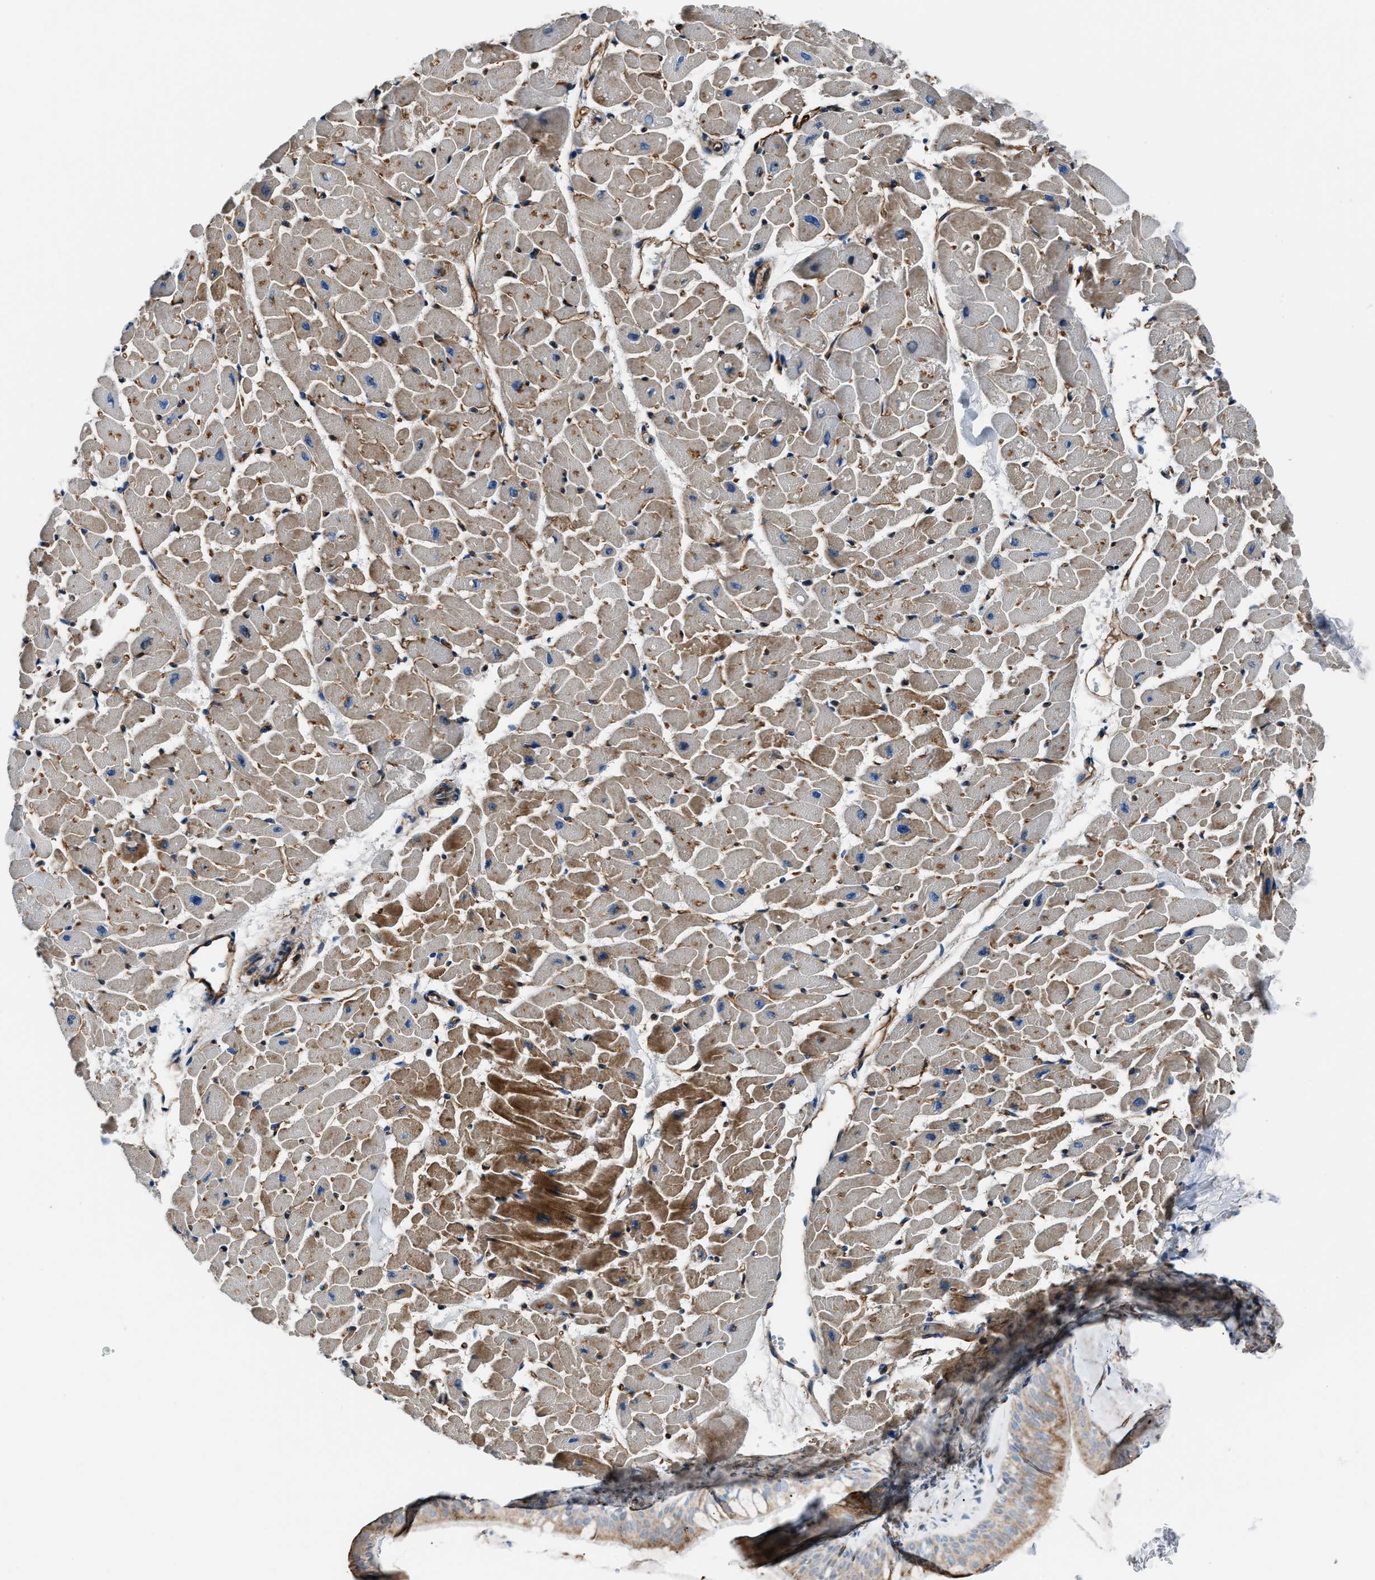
{"staining": {"intensity": "moderate", "quantity": ">75%", "location": "cytoplasmic/membranous"}, "tissue": "heart muscle", "cell_type": "Cardiomyocytes", "image_type": "normal", "snomed": [{"axis": "morphology", "description": "Normal tissue, NOS"}, {"axis": "topography", "description": "Heart"}], "caption": "A photomicrograph of human heart muscle stained for a protein demonstrates moderate cytoplasmic/membranous brown staining in cardiomyocytes. (DAB IHC with brightfield microscopy, high magnification).", "gene": "ENSG00000281039", "patient": {"sex": "female", "age": 19}}